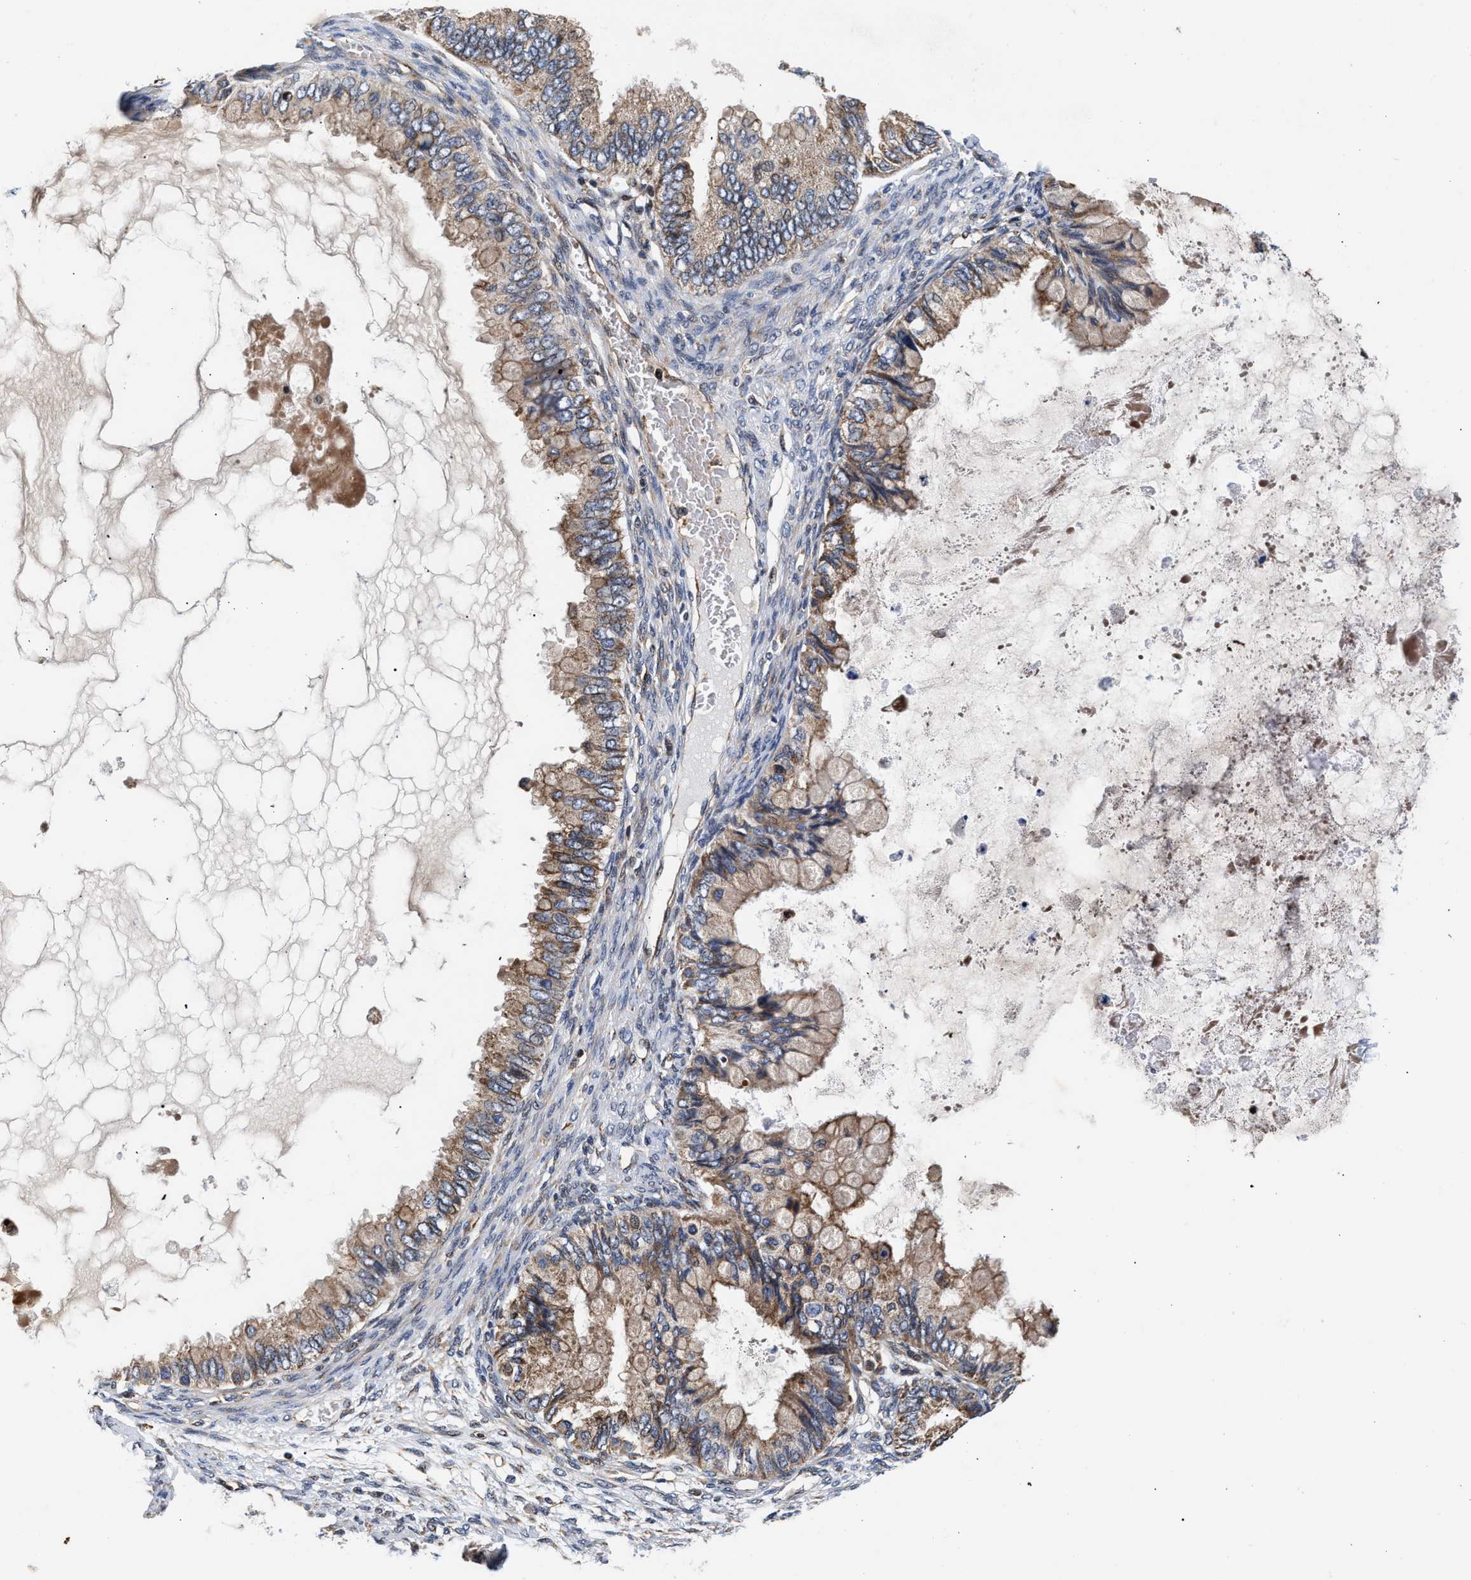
{"staining": {"intensity": "moderate", "quantity": ">75%", "location": "cytoplasmic/membranous"}, "tissue": "ovarian cancer", "cell_type": "Tumor cells", "image_type": "cancer", "snomed": [{"axis": "morphology", "description": "Cystadenocarcinoma, mucinous, NOS"}, {"axis": "topography", "description": "Ovary"}], "caption": "Brown immunohistochemical staining in mucinous cystadenocarcinoma (ovarian) exhibits moderate cytoplasmic/membranous positivity in about >75% of tumor cells.", "gene": "SGK1", "patient": {"sex": "female", "age": 80}}